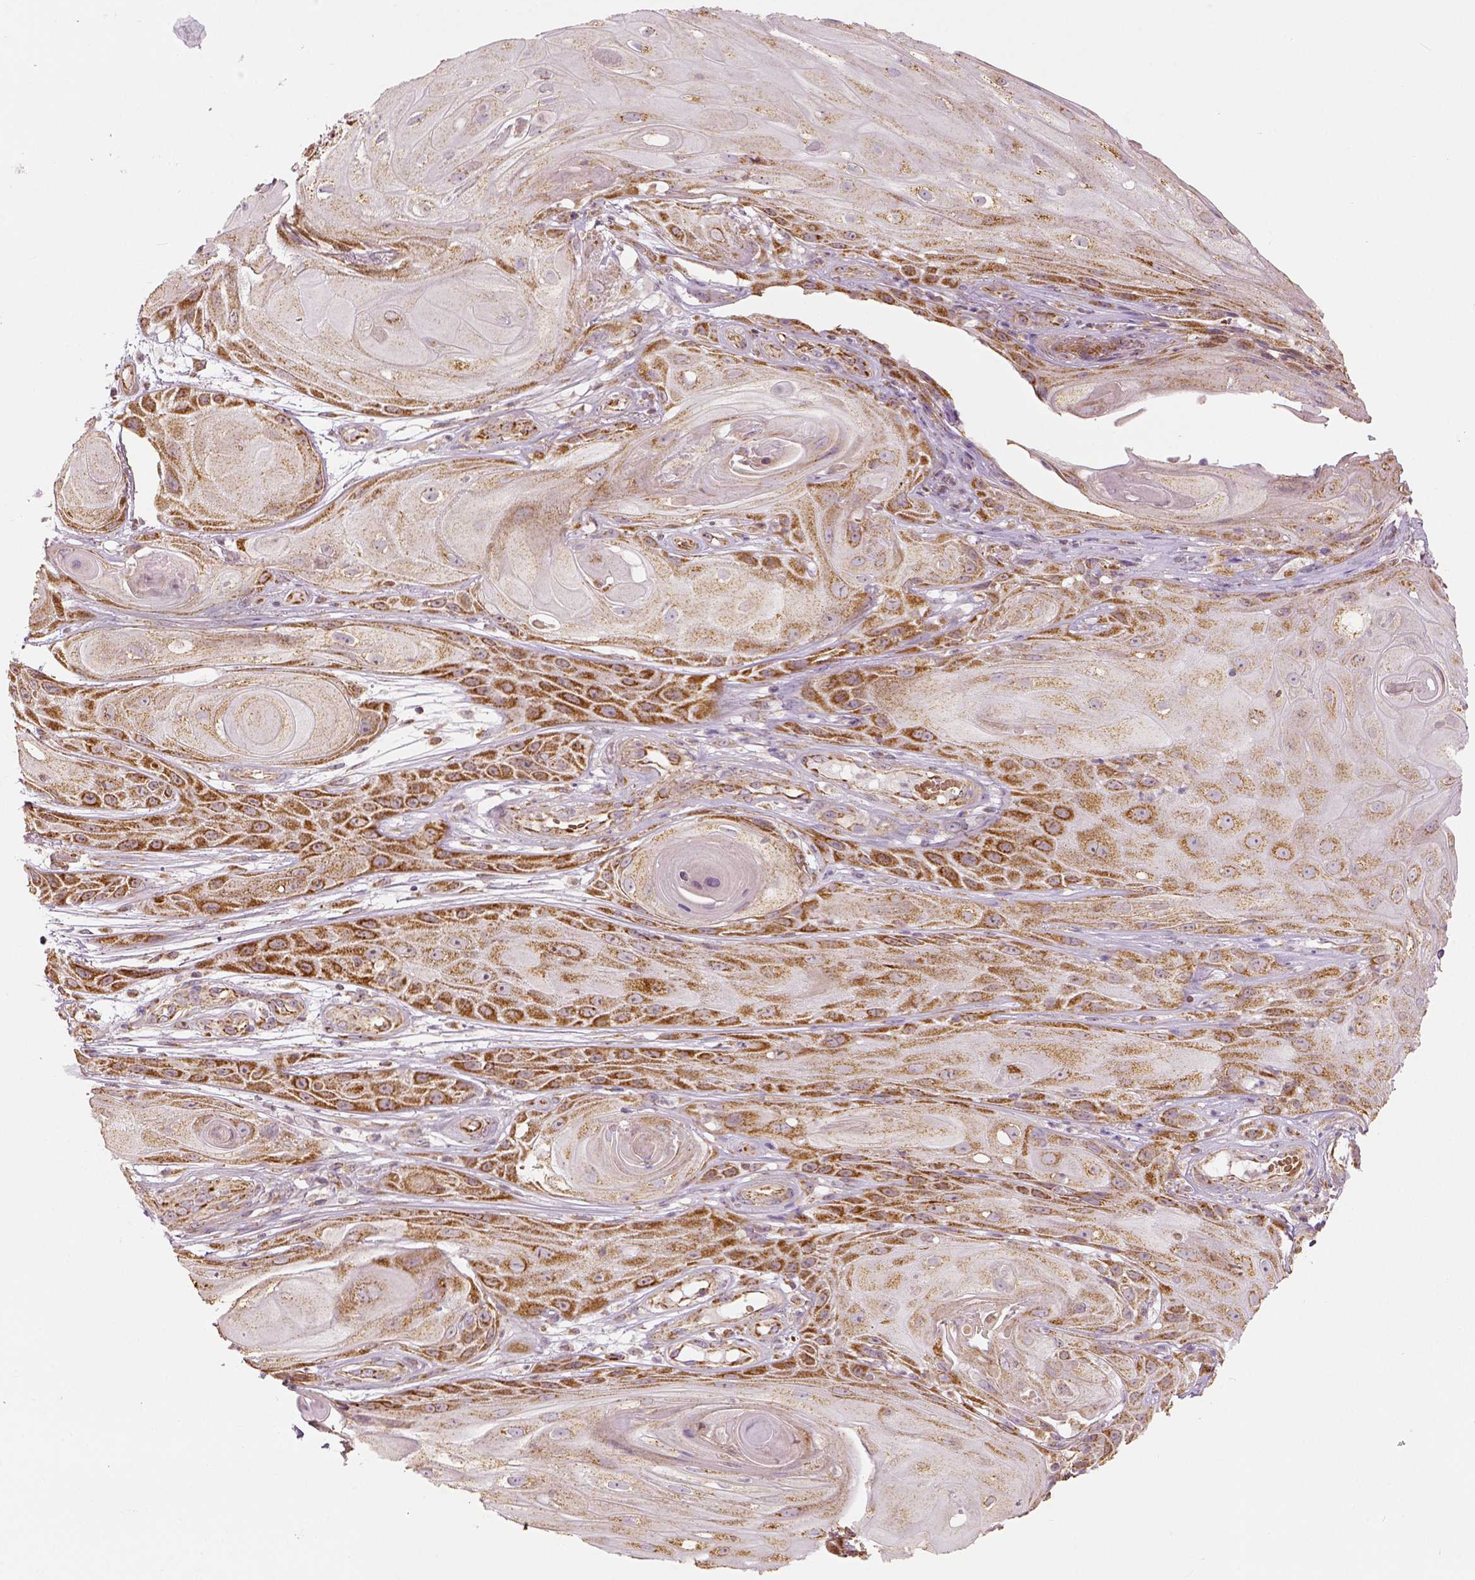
{"staining": {"intensity": "moderate", "quantity": ">75%", "location": "cytoplasmic/membranous"}, "tissue": "skin cancer", "cell_type": "Tumor cells", "image_type": "cancer", "snomed": [{"axis": "morphology", "description": "Squamous cell carcinoma, NOS"}, {"axis": "topography", "description": "Skin"}], "caption": "Tumor cells display medium levels of moderate cytoplasmic/membranous positivity in approximately >75% of cells in skin cancer (squamous cell carcinoma).", "gene": "PGAM5", "patient": {"sex": "male", "age": 62}}